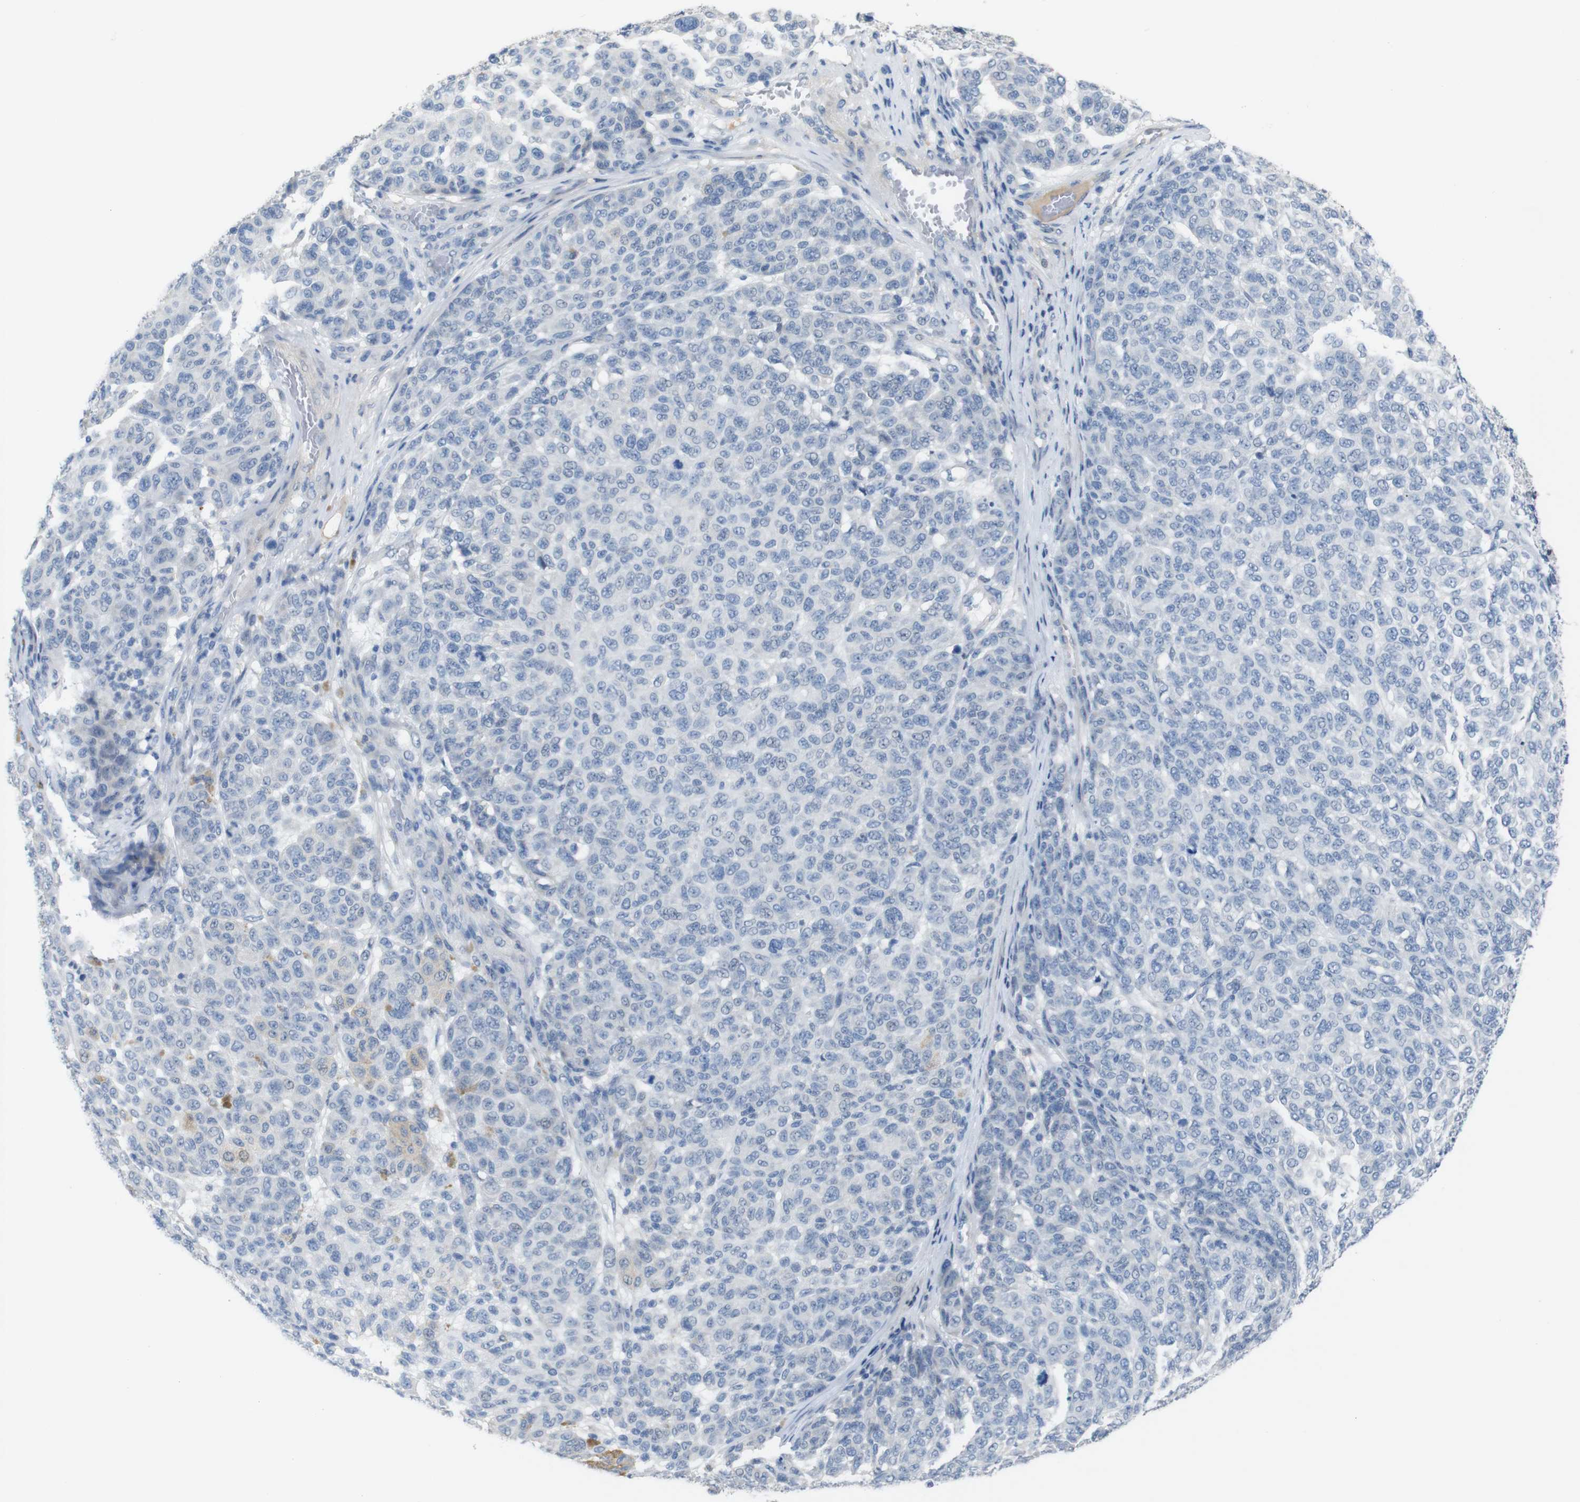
{"staining": {"intensity": "negative", "quantity": "none", "location": "none"}, "tissue": "melanoma", "cell_type": "Tumor cells", "image_type": "cancer", "snomed": [{"axis": "morphology", "description": "Malignant melanoma, NOS"}, {"axis": "topography", "description": "Skin"}], "caption": "This is an immunohistochemistry image of human melanoma. There is no staining in tumor cells.", "gene": "CHRM5", "patient": {"sex": "male", "age": 59}}